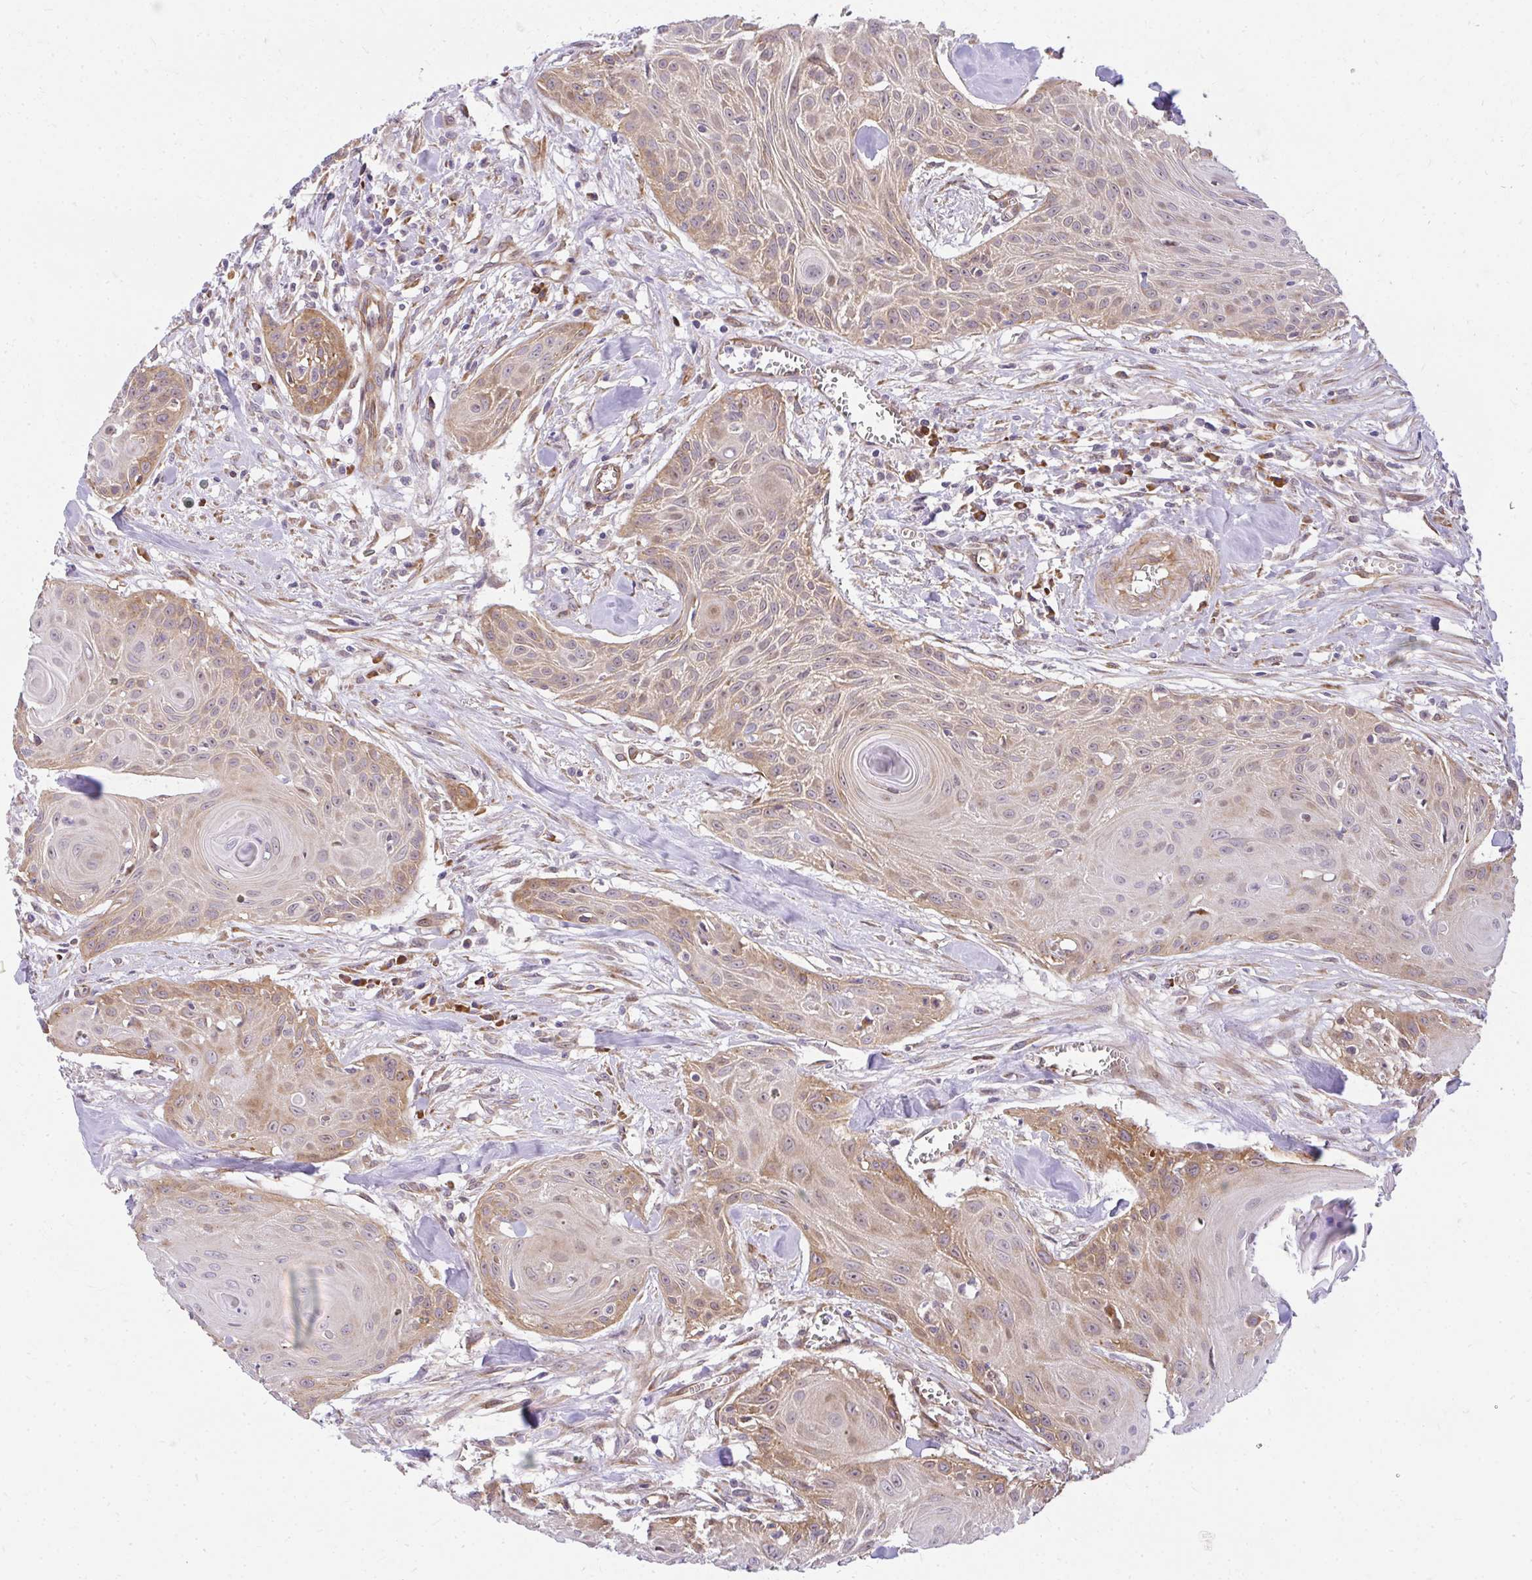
{"staining": {"intensity": "weak", "quantity": "25%-75%", "location": "cytoplasmic/membranous"}, "tissue": "head and neck cancer", "cell_type": "Tumor cells", "image_type": "cancer", "snomed": [{"axis": "morphology", "description": "Squamous cell carcinoma, NOS"}, {"axis": "topography", "description": "Lymph node"}, {"axis": "topography", "description": "Salivary gland"}, {"axis": "topography", "description": "Head-Neck"}], "caption": "A micrograph of head and neck cancer (squamous cell carcinoma) stained for a protein reveals weak cytoplasmic/membranous brown staining in tumor cells.", "gene": "RSKR", "patient": {"sex": "female", "age": 74}}